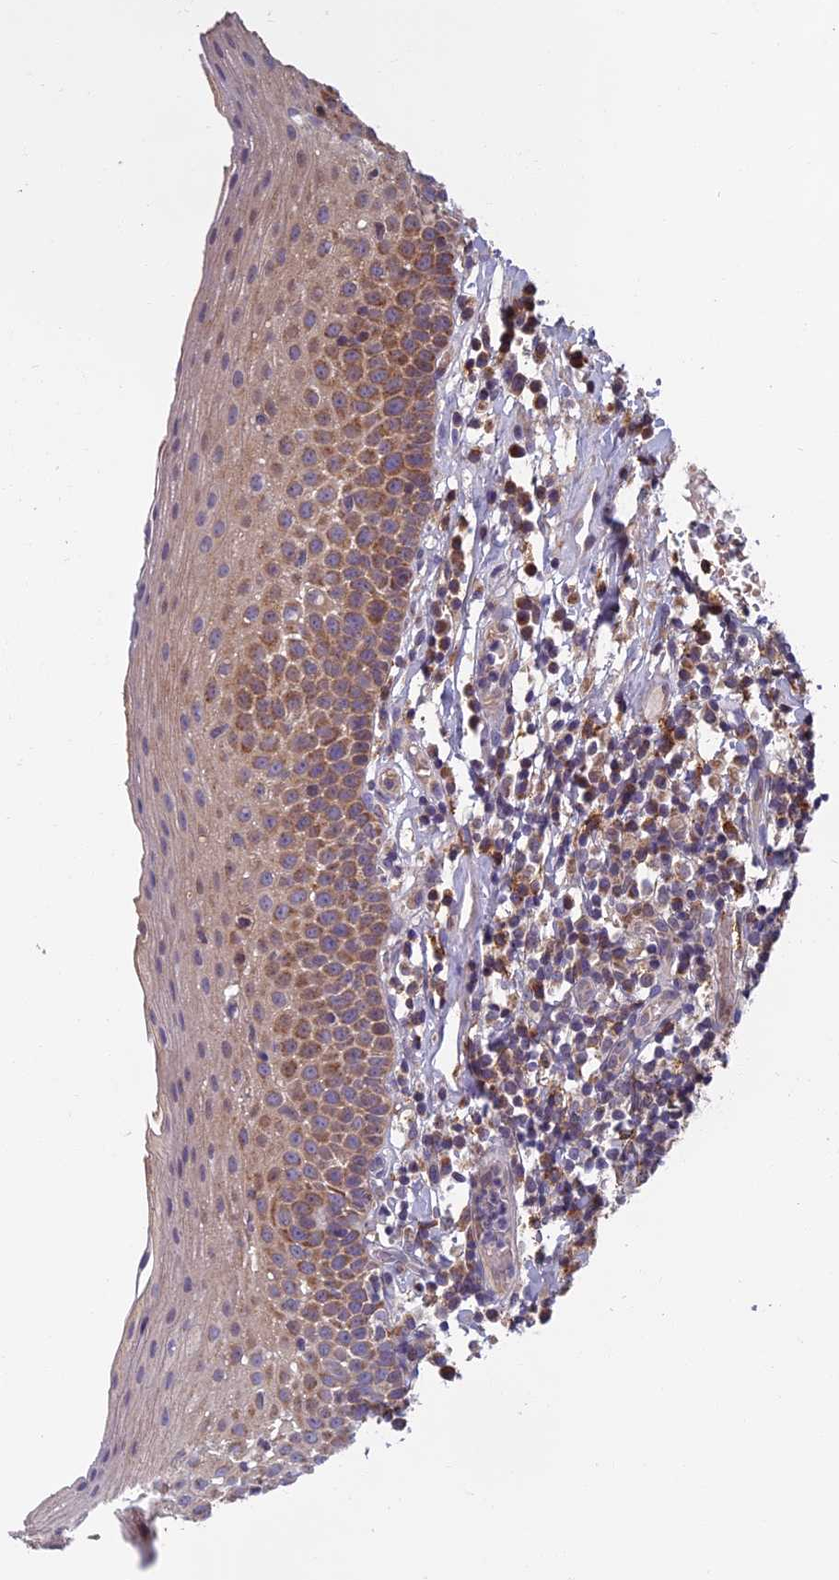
{"staining": {"intensity": "moderate", "quantity": "25%-75%", "location": "cytoplasmic/membranous"}, "tissue": "oral mucosa", "cell_type": "Squamous epithelial cells", "image_type": "normal", "snomed": [{"axis": "morphology", "description": "Normal tissue, NOS"}, {"axis": "topography", "description": "Oral tissue"}], "caption": "This photomicrograph demonstrates immunohistochemistry (IHC) staining of normal oral mucosa, with medium moderate cytoplasmic/membranous positivity in approximately 25%-75% of squamous epithelial cells.", "gene": "EDAR", "patient": {"sex": "female", "age": 69}}